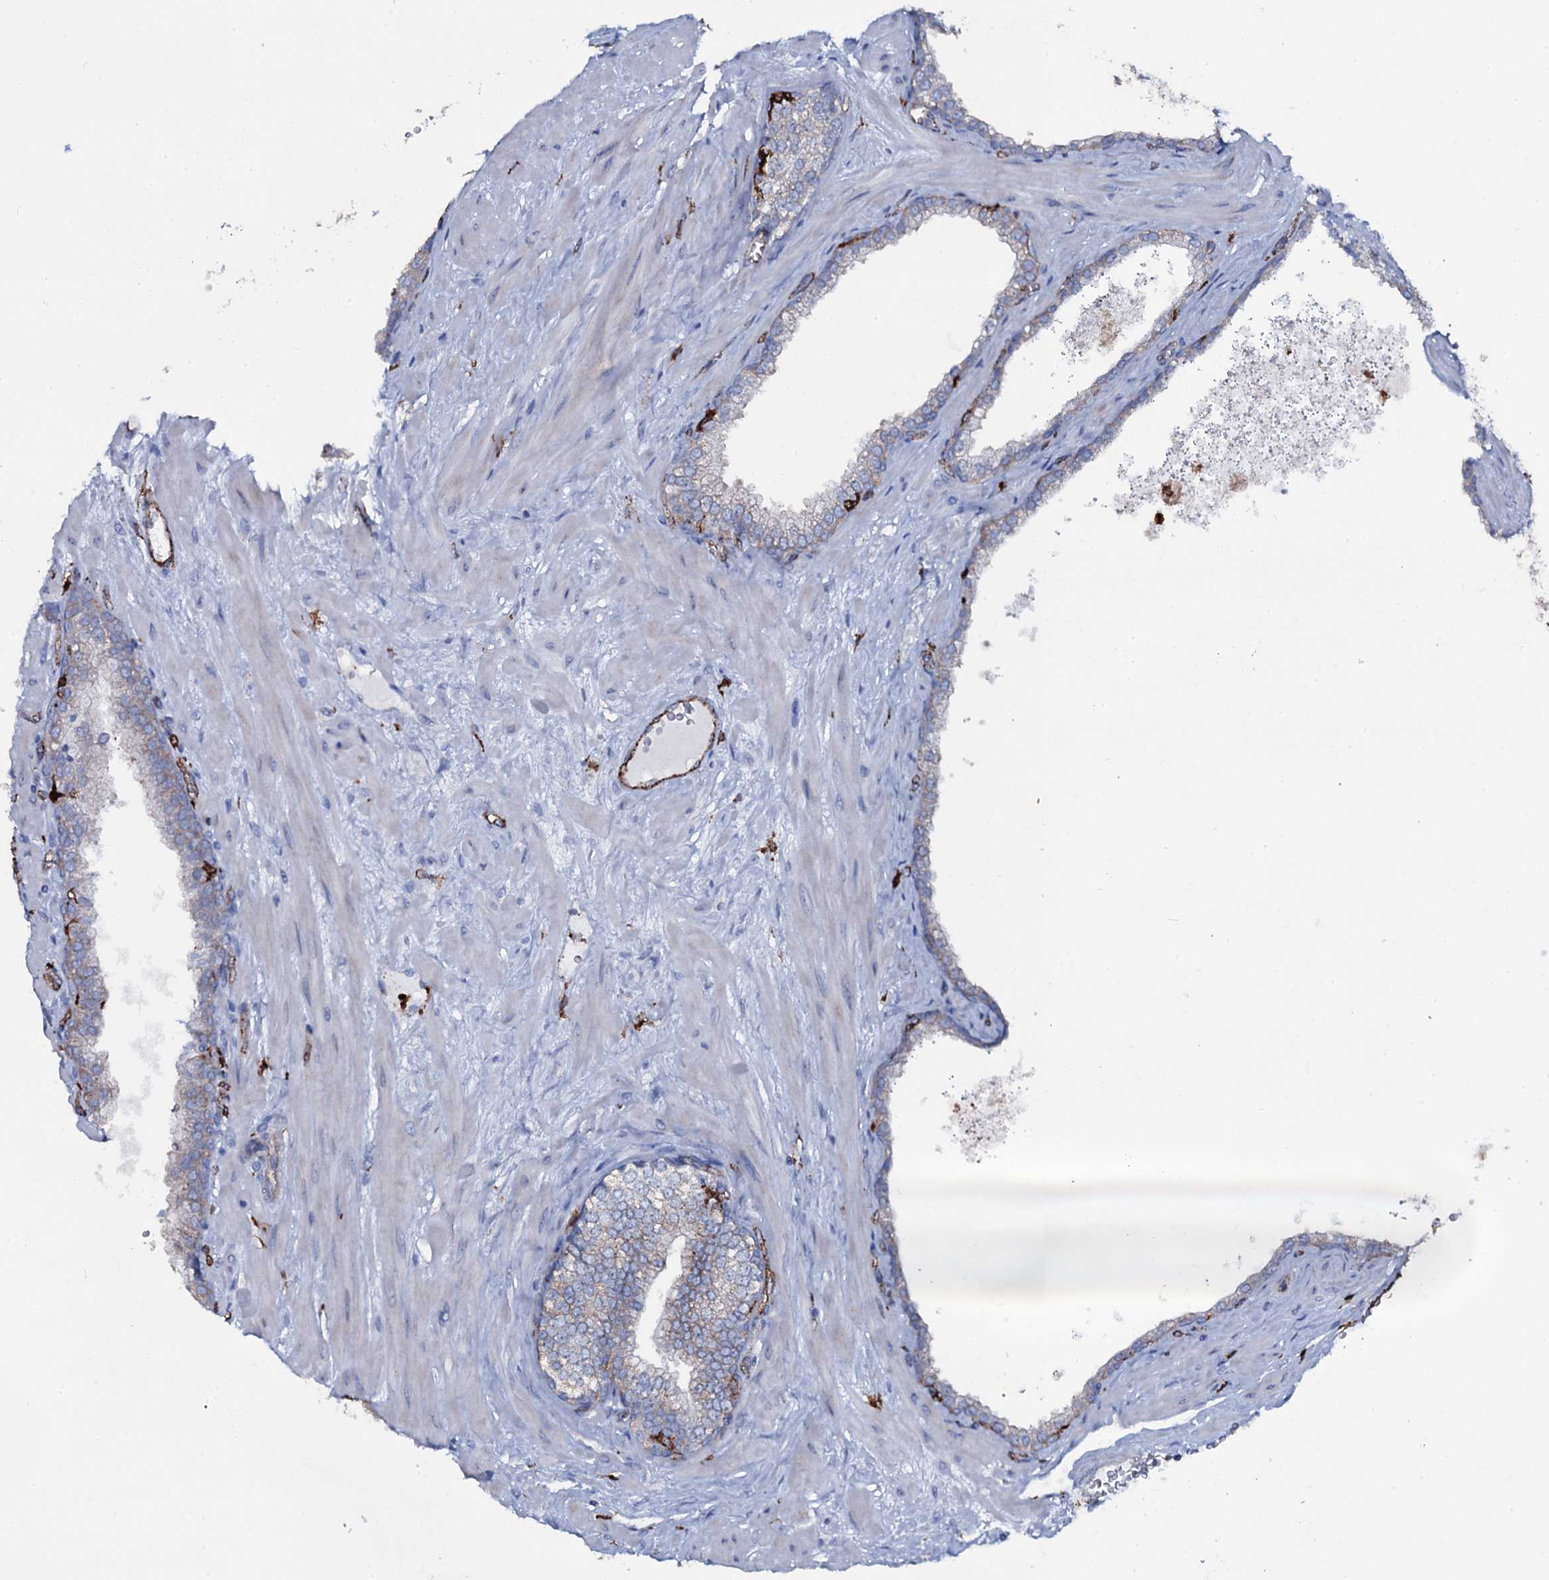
{"staining": {"intensity": "weak", "quantity": "<25%", "location": "cytoplasmic/membranous"}, "tissue": "prostate", "cell_type": "Glandular cells", "image_type": "normal", "snomed": [{"axis": "morphology", "description": "Normal tissue, NOS"}, {"axis": "topography", "description": "Prostate"}], "caption": "This is an immunohistochemistry (IHC) histopathology image of normal human prostate. There is no staining in glandular cells.", "gene": "OSBPL2", "patient": {"sex": "male", "age": 60}}